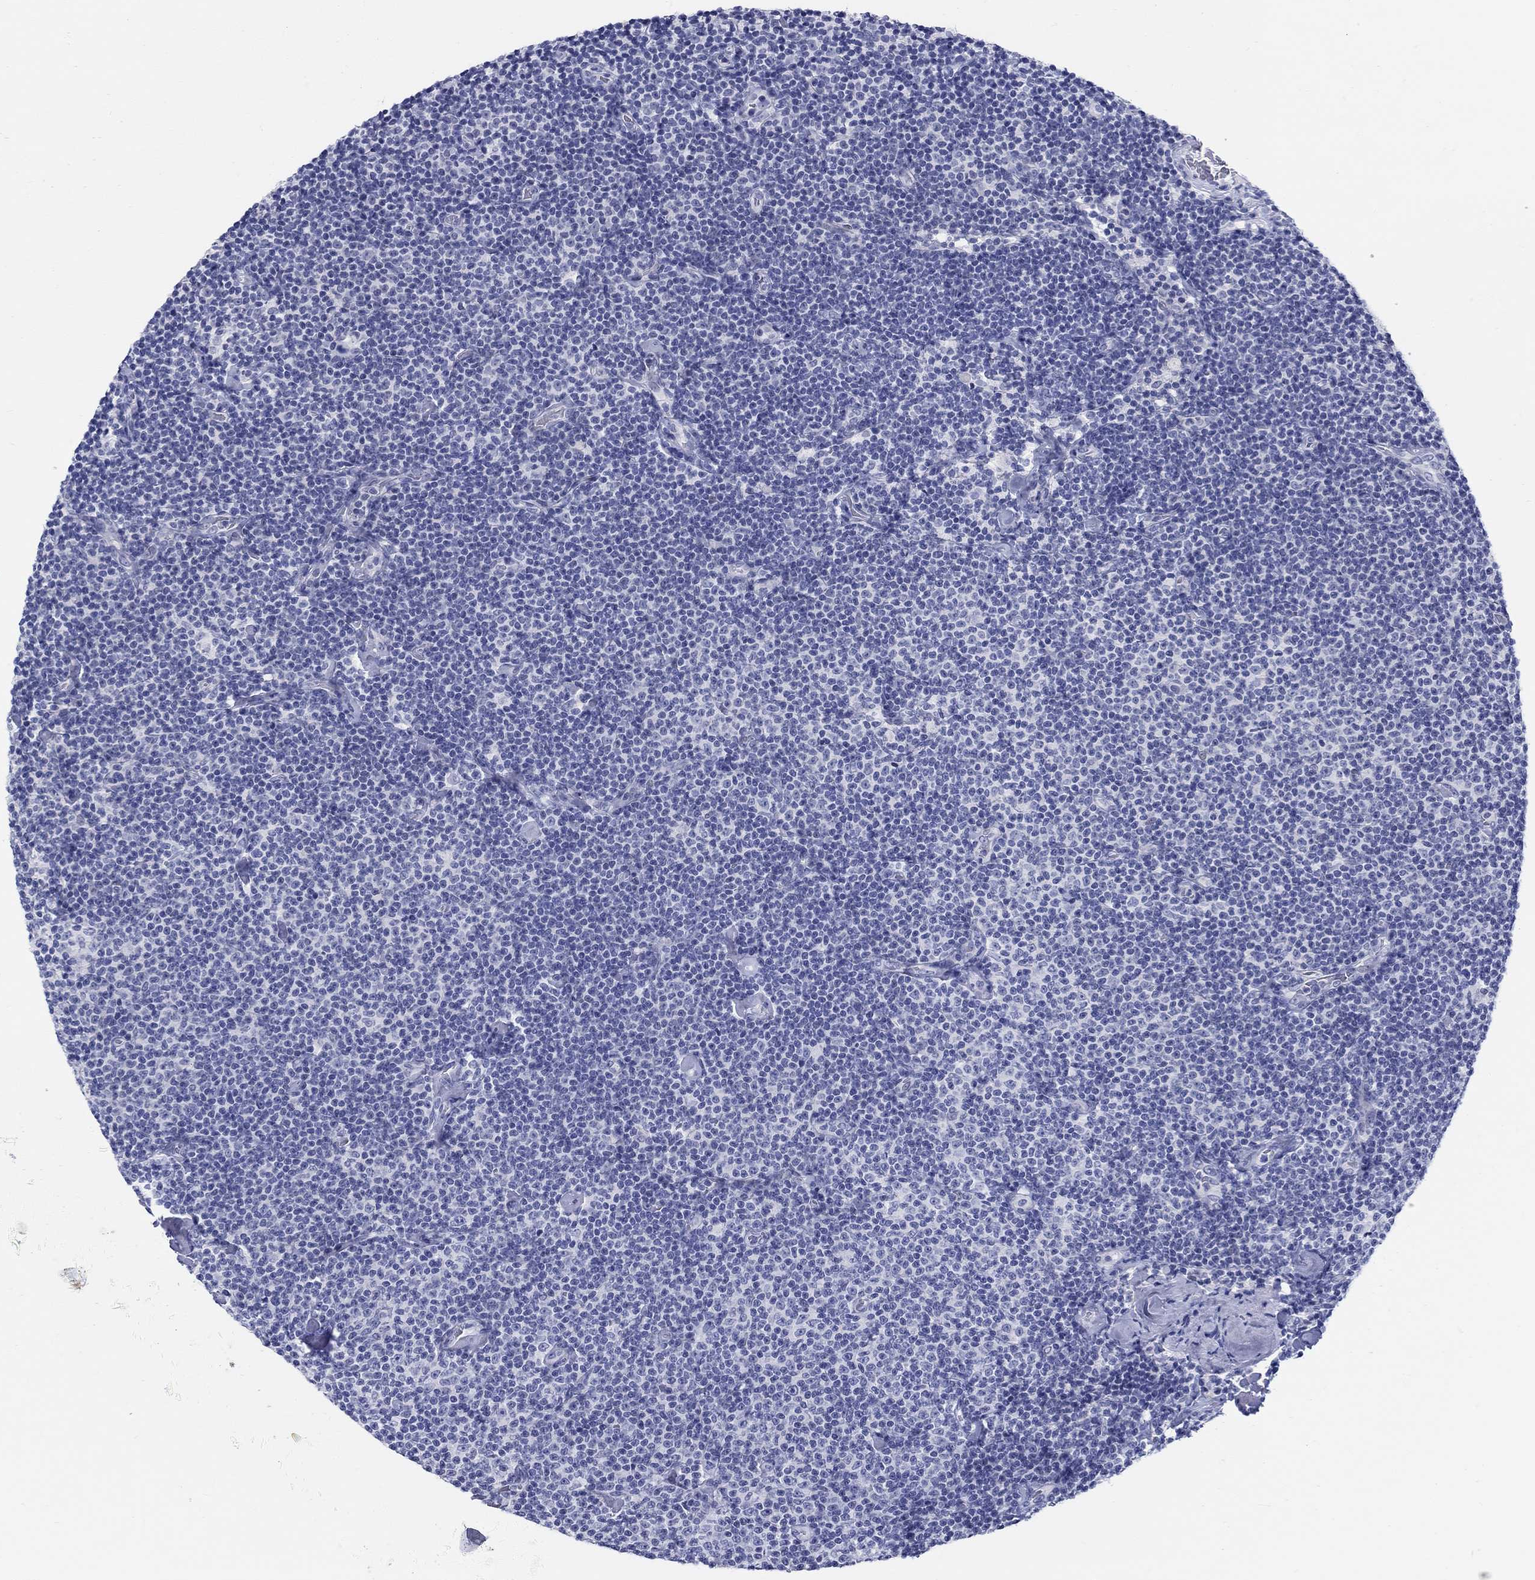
{"staining": {"intensity": "negative", "quantity": "none", "location": "none"}, "tissue": "lymphoma", "cell_type": "Tumor cells", "image_type": "cancer", "snomed": [{"axis": "morphology", "description": "Malignant lymphoma, non-Hodgkin's type, Low grade"}, {"axis": "topography", "description": "Lymph node"}], "caption": "Immunohistochemistry micrograph of lymphoma stained for a protein (brown), which exhibits no staining in tumor cells.", "gene": "CRYGS", "patient": {"sex": "male", "age": 81}}